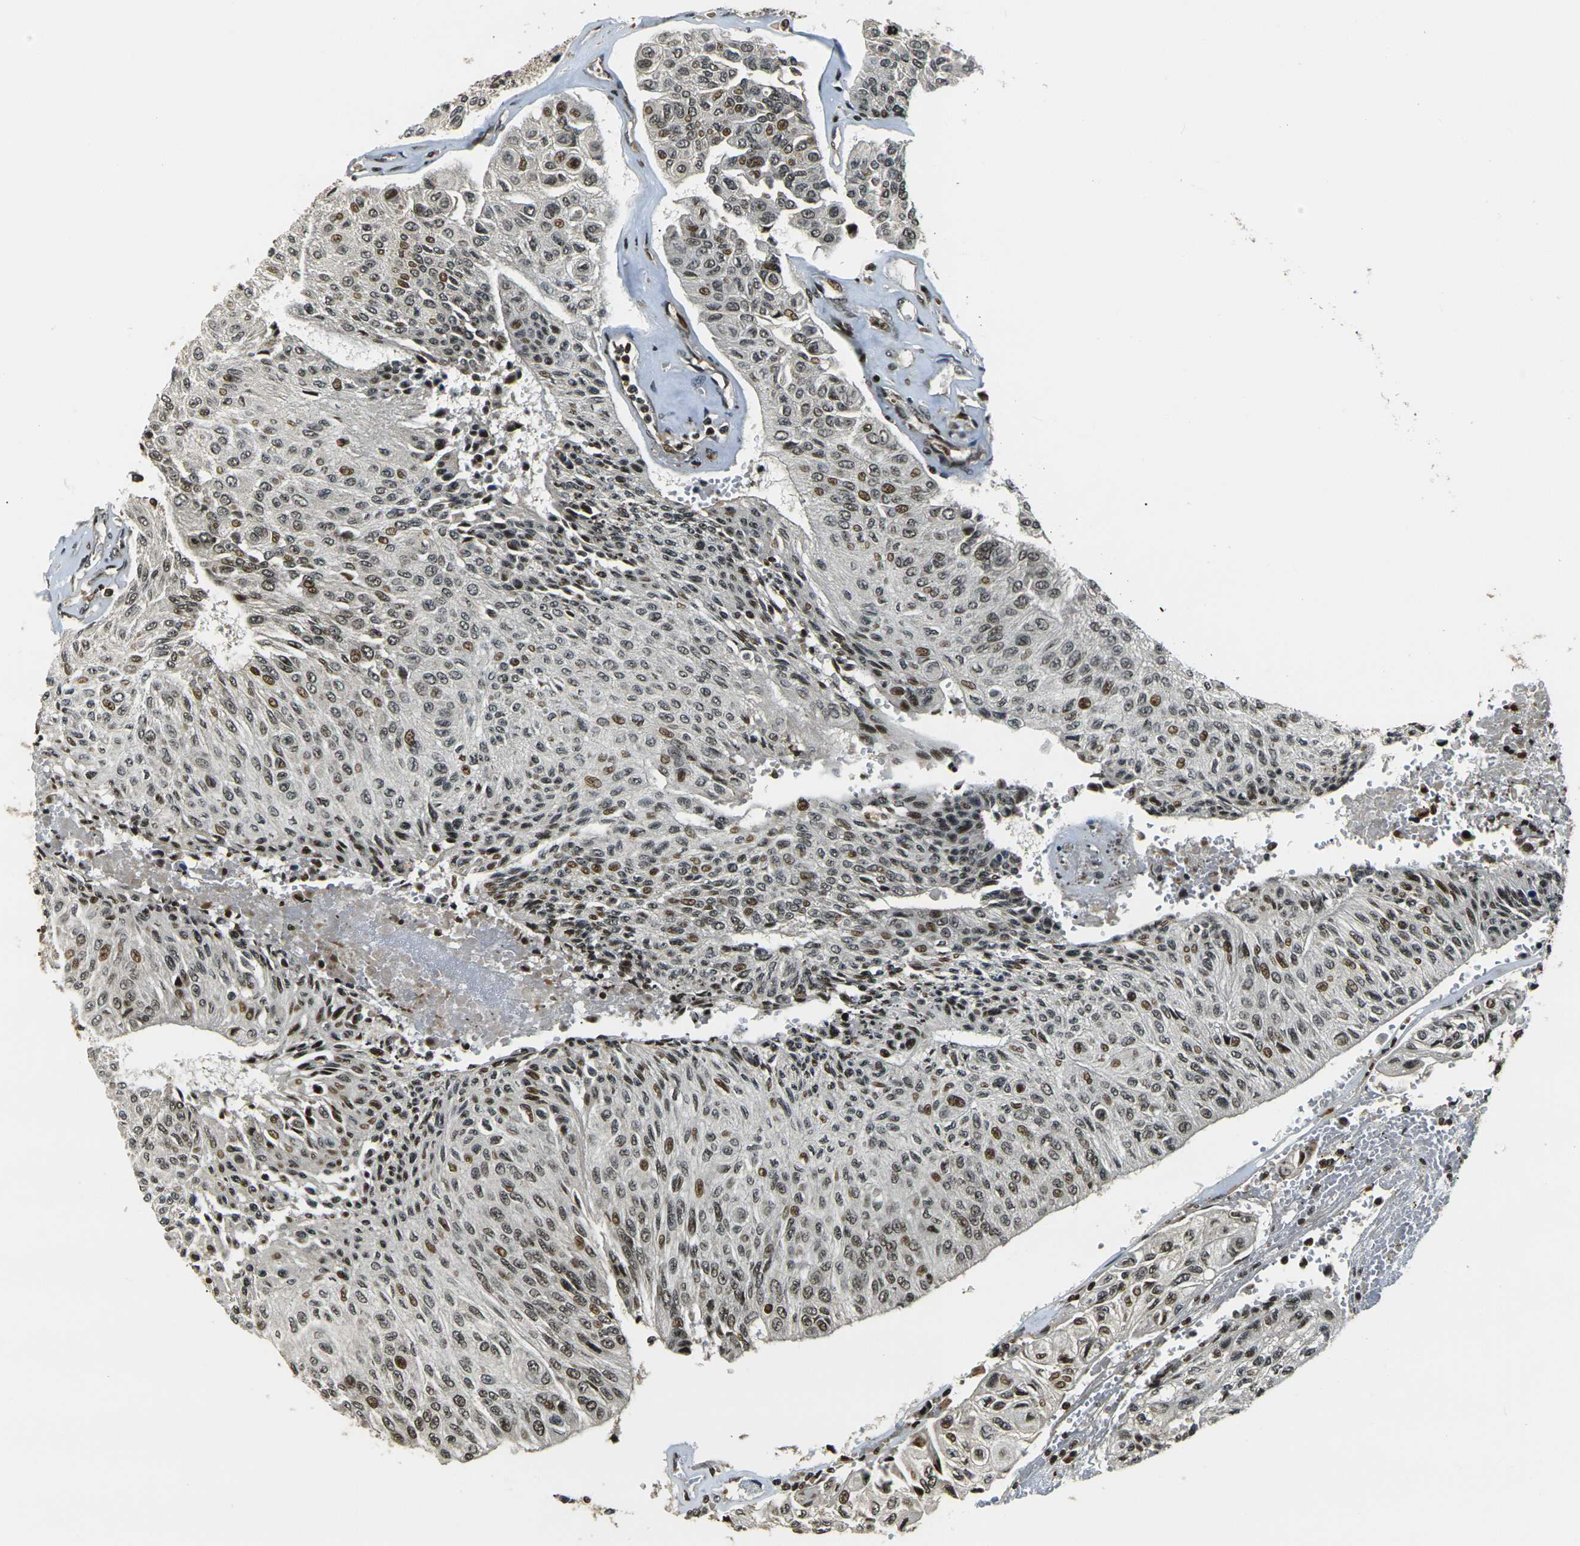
{"staining": {"intensity": "moderate", "quantity": ">75%", "location": "nuclear"}, "tissue": "urothelial cancer", "cell_type": "Tumor cells", "image_type": "cancer", "snomed": [{"axis": "morphology", "description": "Urothelial carcinoma, High grade"}, {"axis": "topography", "description": "Urinary bladder"}], "caption": "DAB immunohistochemical staining of high-grade urothelial carcinoma displays moderate nuclear protein positivity in about >75% of tumor cells.", "gene": "ACTL6A", "patient": {"sex": "male", "age": 66}}